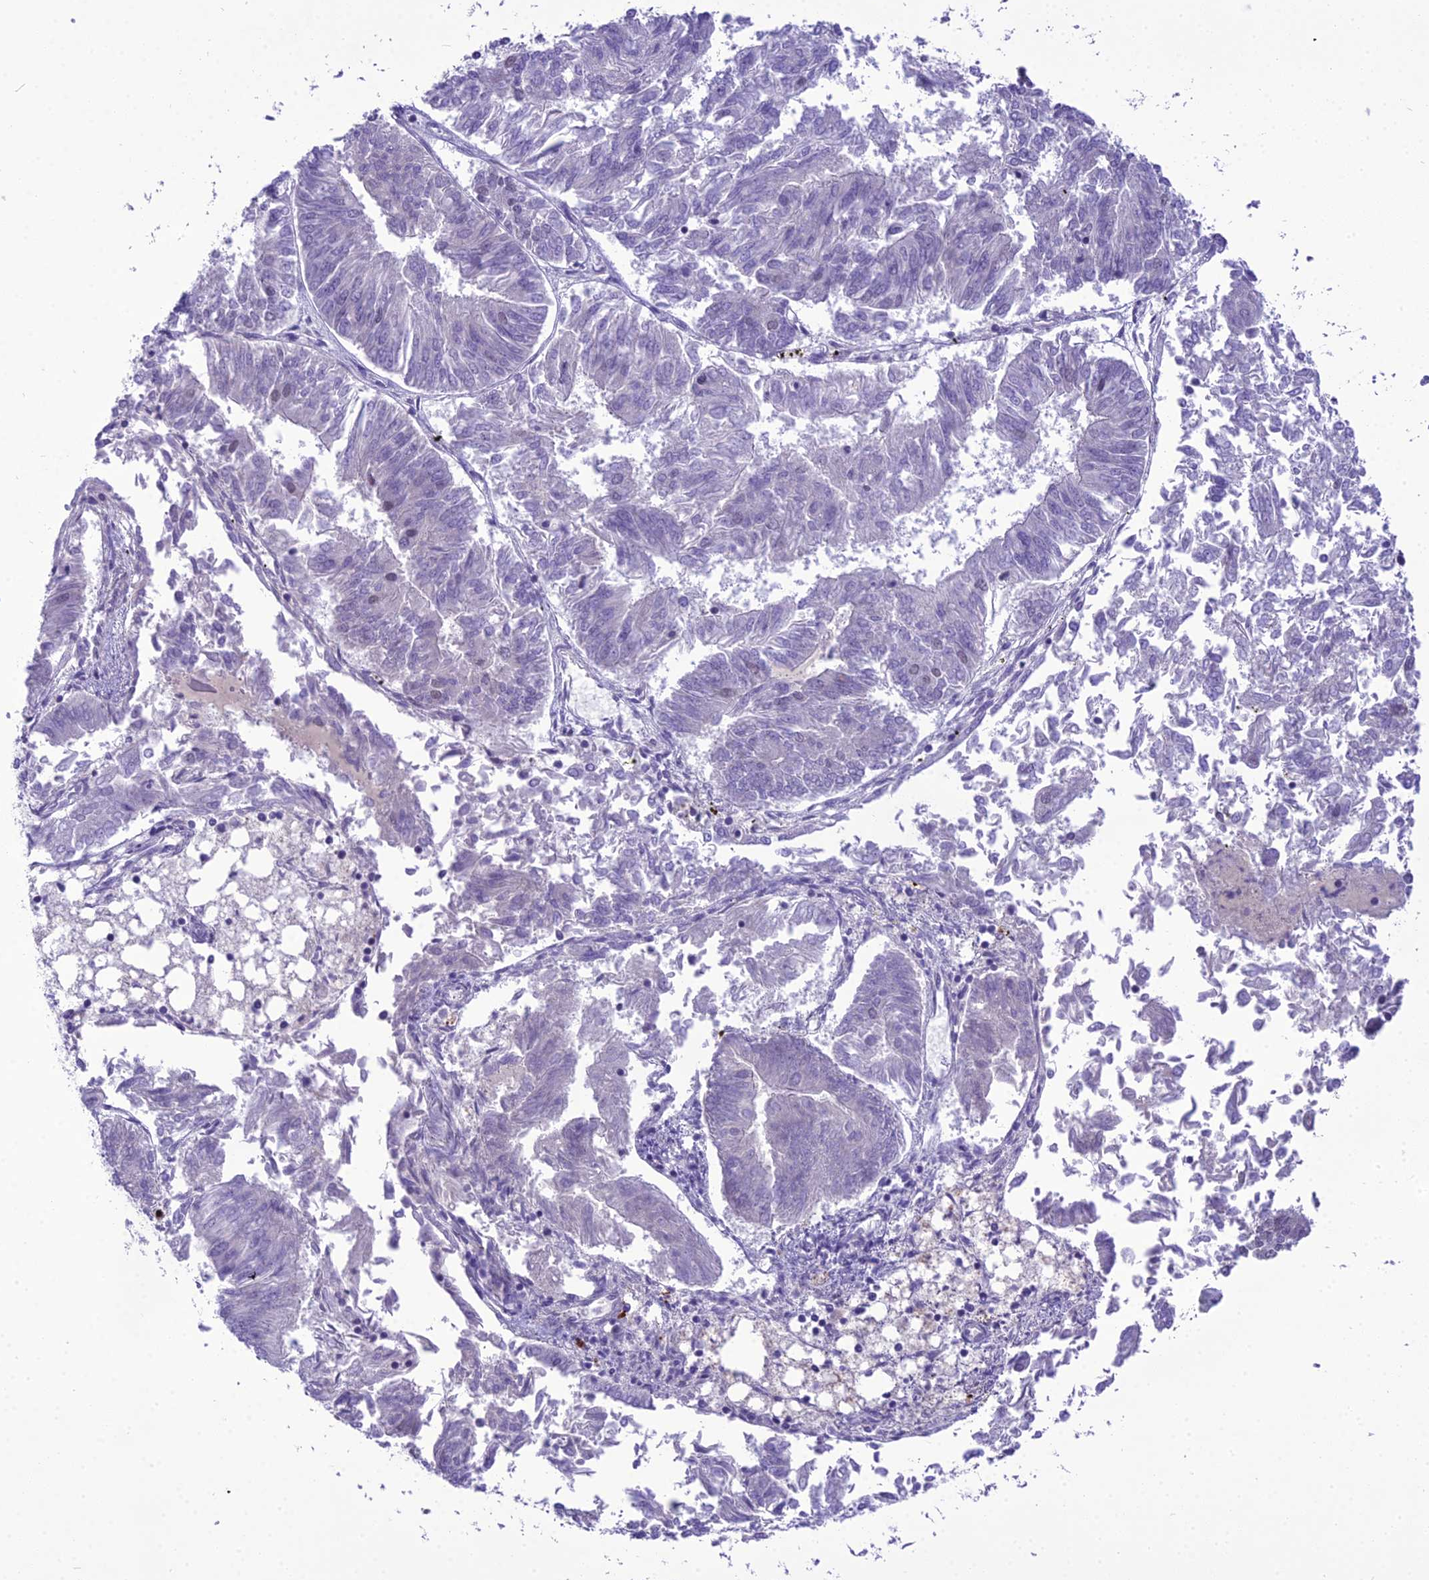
{"staining": {"intensity": "negative", "quantity": "none", "location": "none"}, "tissue": "endometrial cancer", "cell_type": "Tumor cells", "image_type": "cancer", "snomed": [{"axis": "morphology", "description": "Adenocarcinoma, NOS"}, {"axis": "topography", "description": "Endometrium"}], "caption": "Tumor cells are negative for brown protein staining in adenocarcinoma (endometrial). (Brightfield microscopy of DAB IHC at high magnification).", "gene": "SH3RF3", "patient": {"sex": "female", "age": 58}}